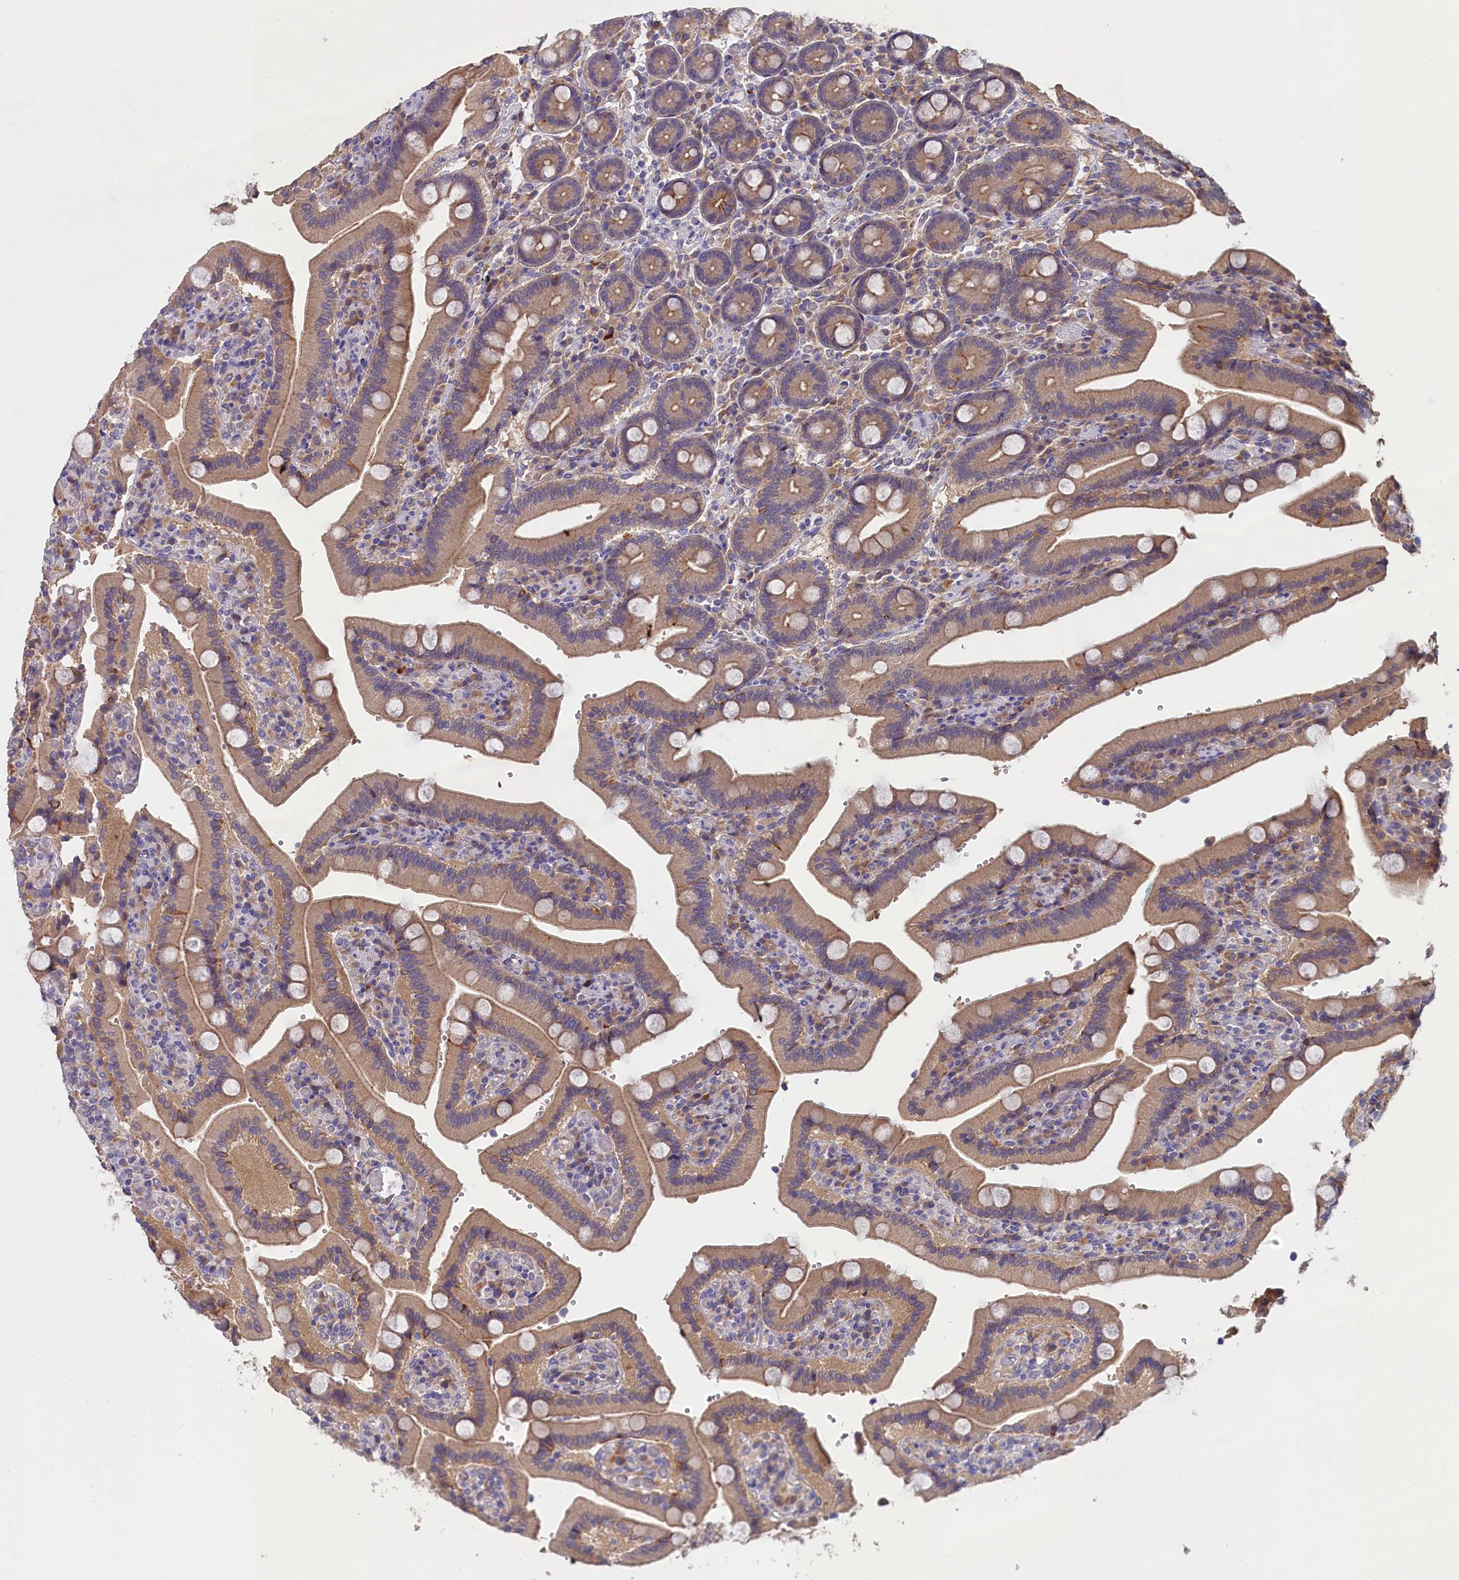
{"staining": {"intensity": "moderate", "quantity": ">75%", "location": "cytoplasmic/membranous"}, "tissue": "duodenum", "cell_type": "Glandular cells", "image_type": "normal", "snomed": [{"axis": "morphology", "description": "Normal tissue, NOS"}, {"axis": "topography", "description": "Duodenum"}], "caption": "Glandular cells display medium levels of moderate cytoplasmic/membranous expression in about >75% of cells in normal human duodenum.", "gene": "COL19A1", "patient": {"sex": "female", "age": 62}}